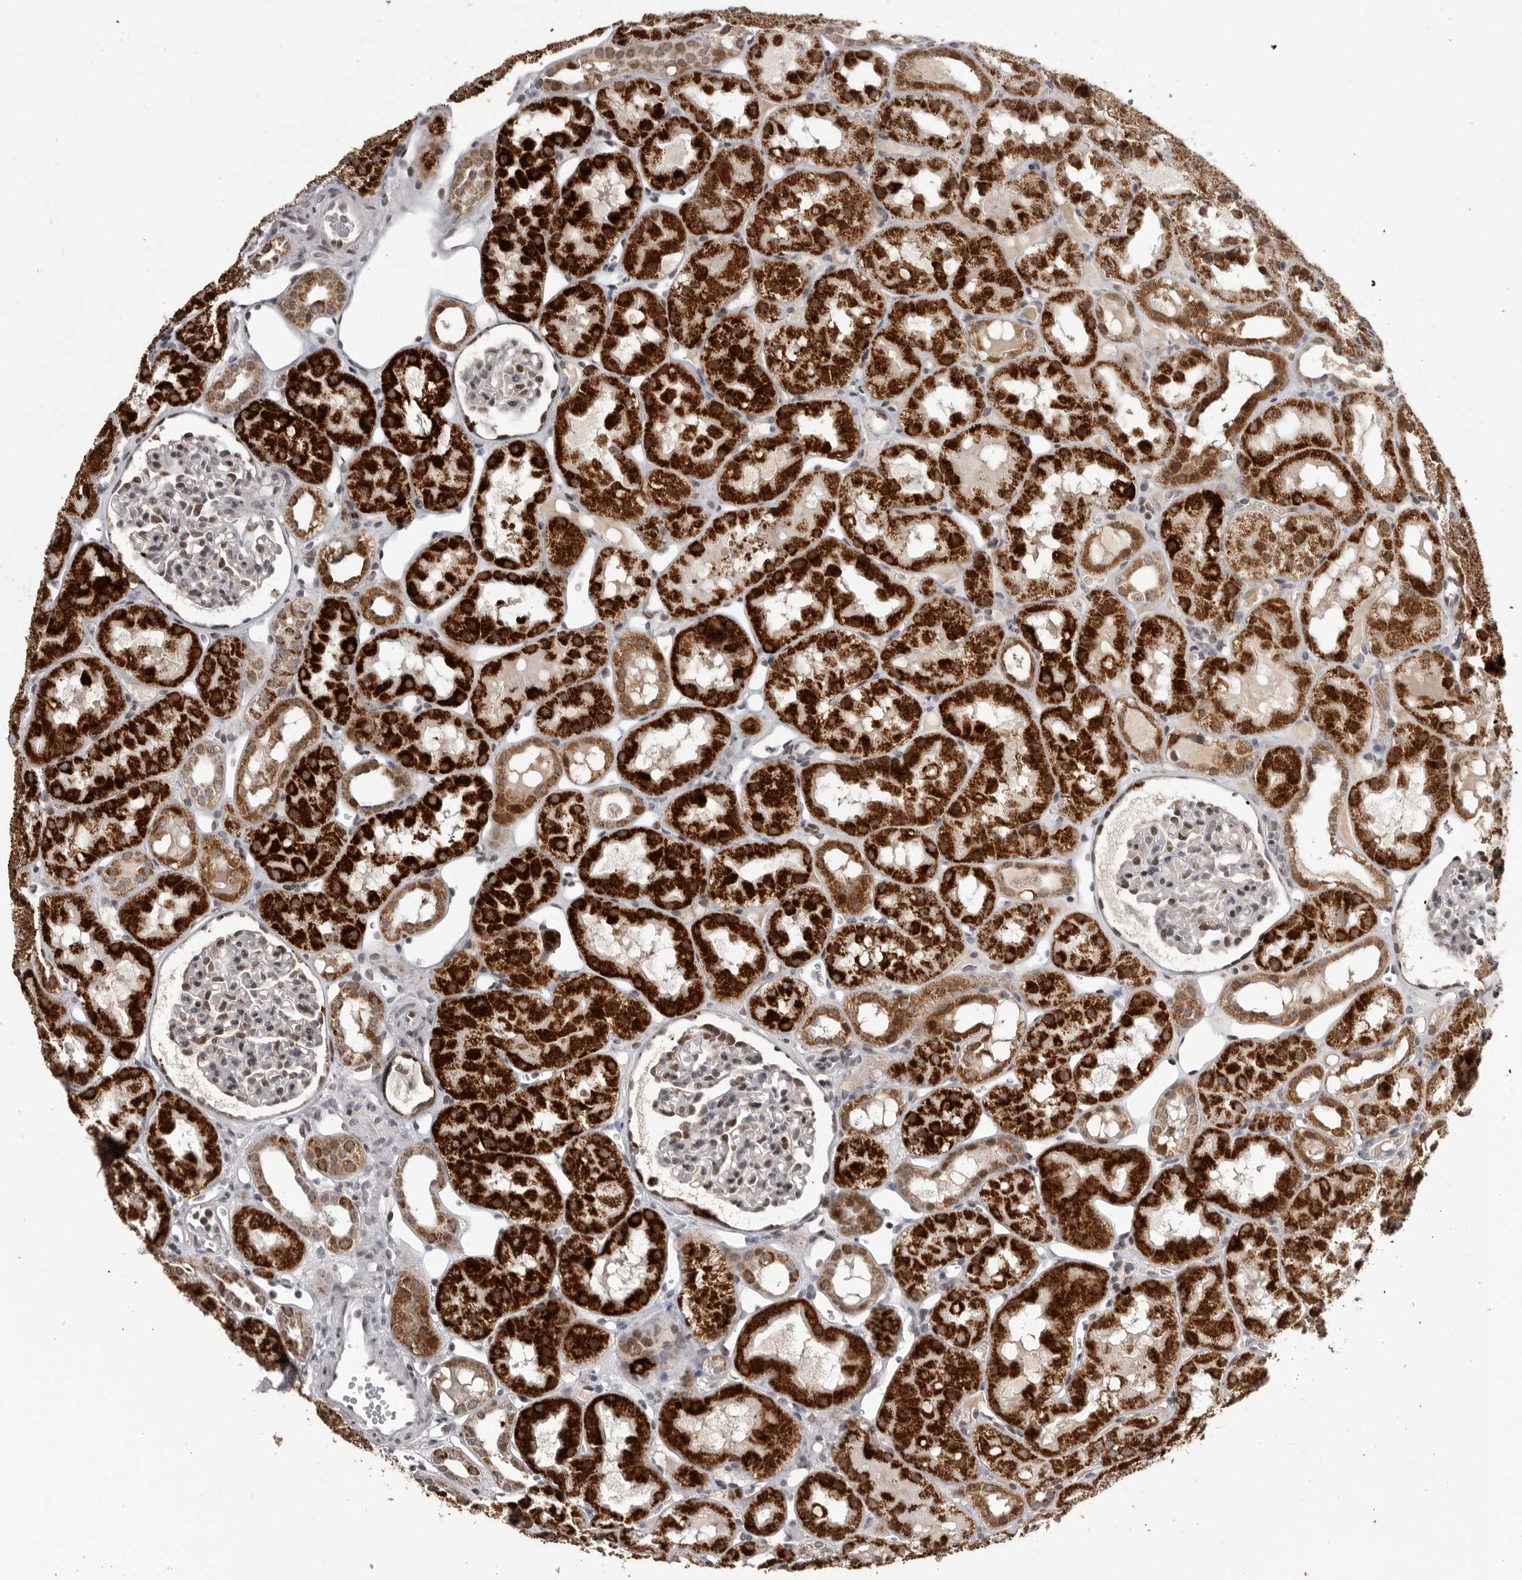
{"staining": {"intensity": "moderate", "quantity": "25%-75%", "location": "nuclear"}, "tissue": "kidney", "cell_type": "Cells in glomeruli", "image_type": "normal", "snomed": [{"axis": "morphology", "description": "Normal tissue, NOS"}, {"axis": "topography", "description": "Kidney"}], "caption": "Immunohistochemistry of unremarkable human kidney displays medium levels of moderate nuclear staining in about 25%-75% of cells in glomeruli. (IHC, brightfield microscopy, high magnification).", "gene": "C17orf99", "patient": {"sex": "male", "age": 16}}